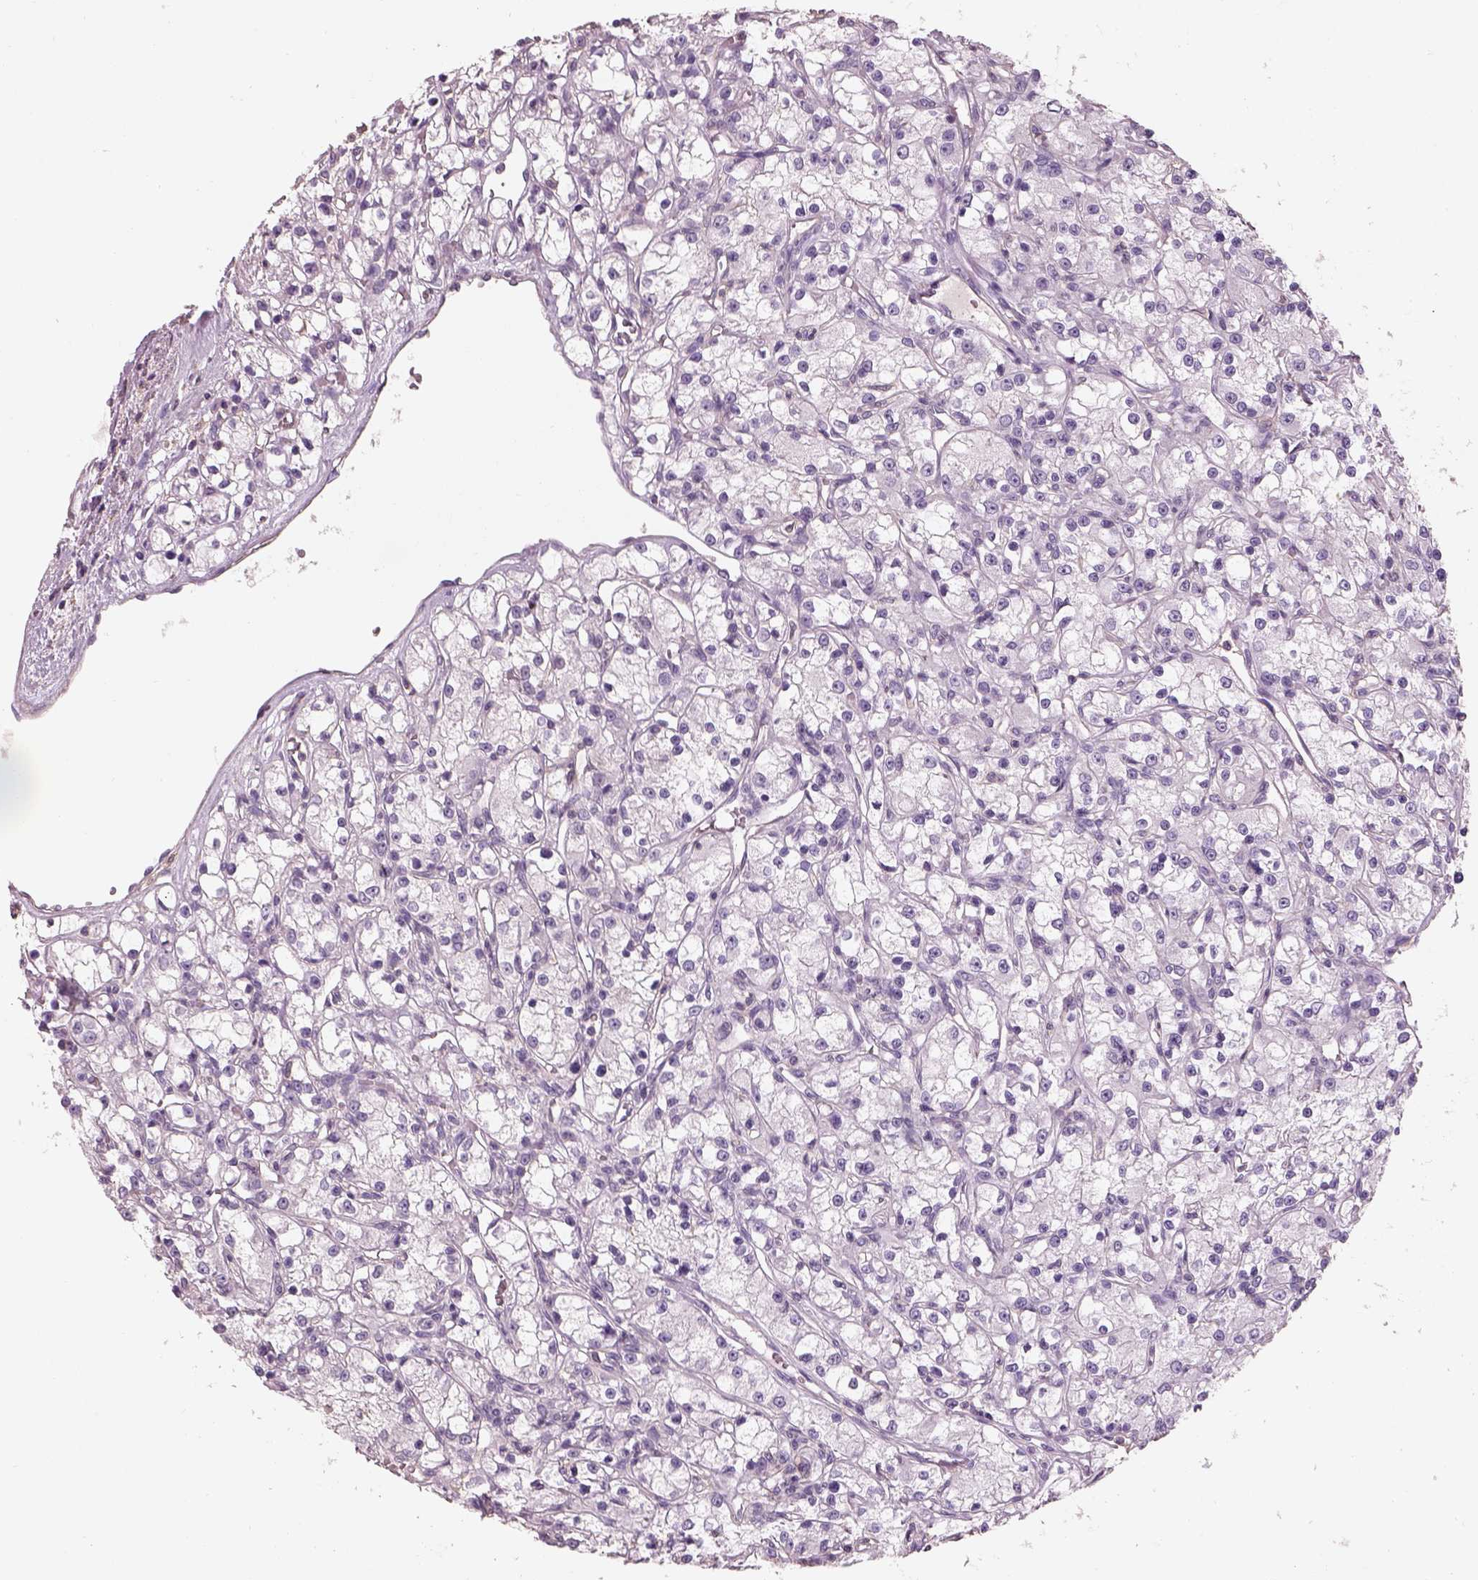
{"staining": {"intensity": "negative", "quantity": "none", "location": "none"}, "tissue": "renal cancer", "cell_type": "Tumor cells", "image_type": "cancer", "snomed": [{"axis": "morphology", "description": "Adenocarcinoma, NOS"}, {"axis": "topography", "description": "Kidney"}], "caption": "DAB immunohistochemical staining of renal cancer demonstrates no significant expression in tumor cells.", "gene": "OTUD6A", "patient": {"sex": "female", "age": 59}}